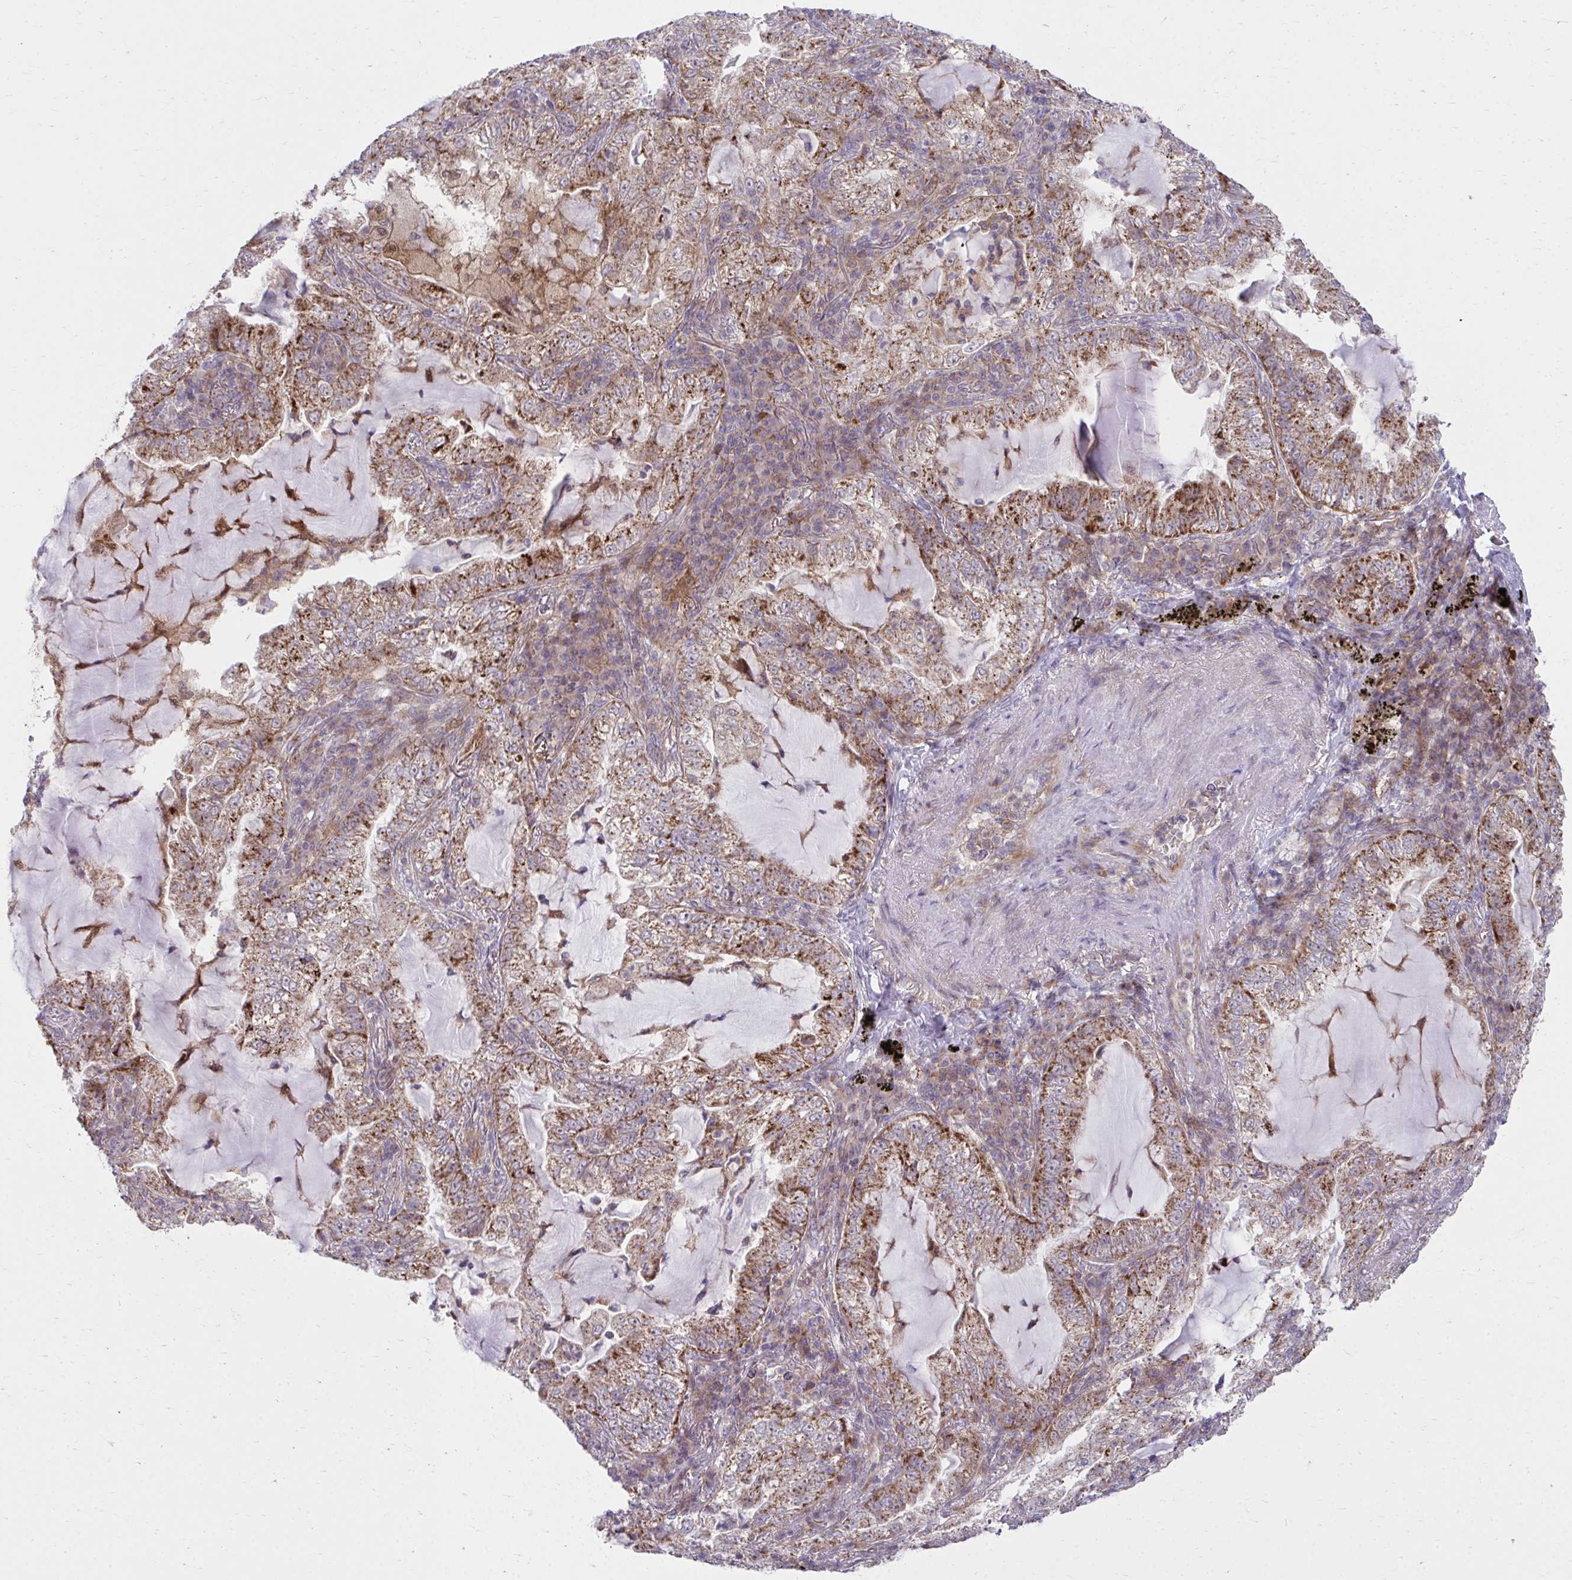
{"staining": {"intensity": "moderate", "quantity": ">75%", "location": "cytoplasmic/membranous"}, "tissue": "lung cancer", "cell_type": "Tumor cells", "image_type": "cancer", "snomed": [{"axis": "morphology", "description": "Adenocarcinoma, NOS"}, {"axis": "topography", "description": "Lung"}], "caption": "The histopathology image reveals a brown stain indicating the presence of a protein in the cytoplasmic/membranous of tumor cells in lung cancer. Using DAB (3,3'-diaminobenzidine) (brown) and hematoxylin (blue) stains, captured at high magnification using brightfield microscopy.", "gene": "C16orf54", "patient": {"sex": "female", "age": 73}}